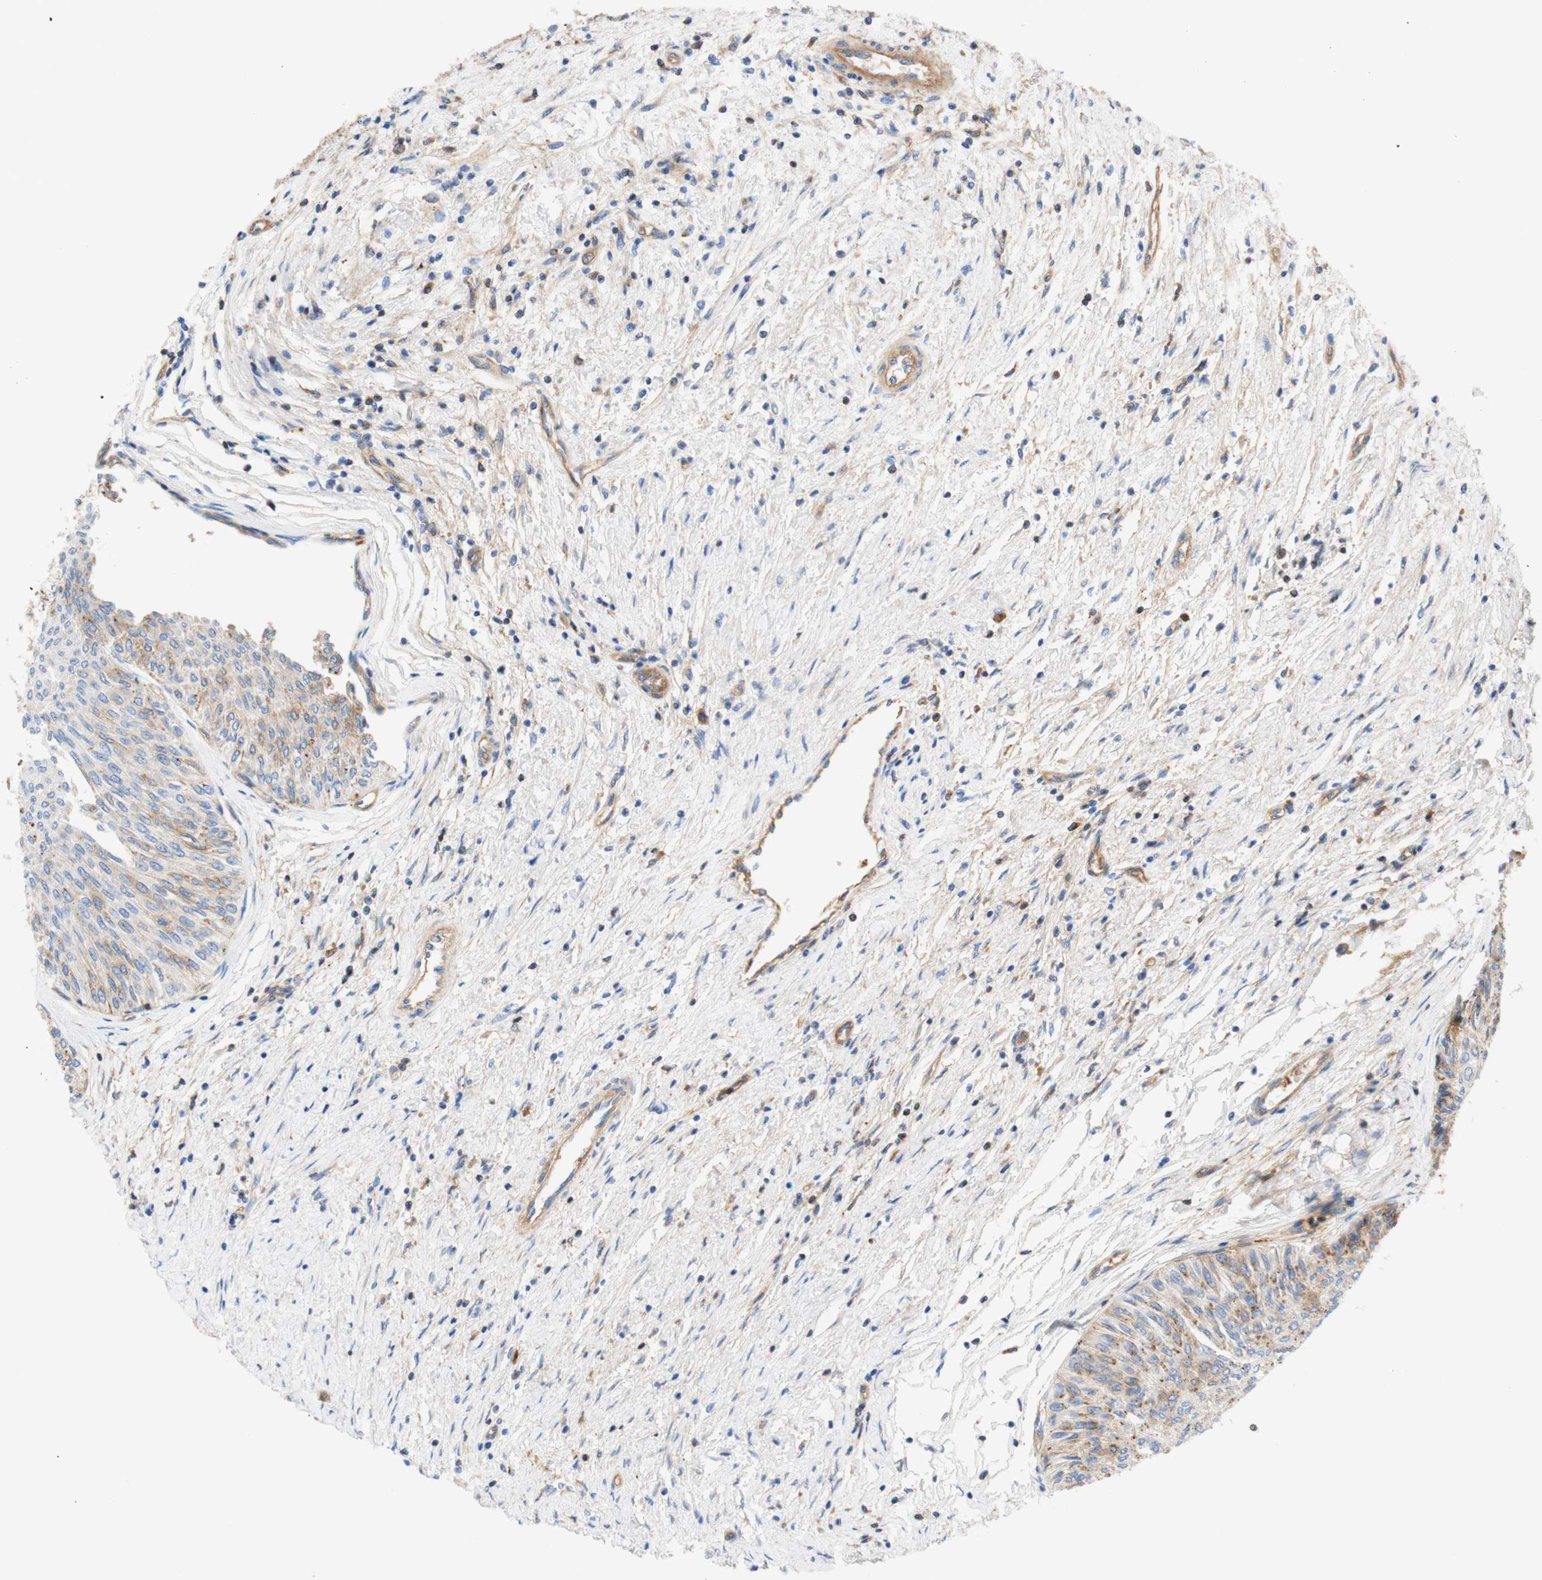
{"staining": {"intensity": "moderate", "quantity": "25%-75%", "location": "cytoplasmic/membranous"}, "tissue": "urothelial cancer", "cell_type": "Tumor cells", "image_type": "cancer", "snomed": [{"axis": "morphology", "description": "Urothelial carcinoma, Low grade"}, {"axis": "topography", "description": "Urinary bladder"}], "caption": "This is a photomicrograph of IHC staining of urothelial cancer, which shows moderate positivity in the cytoplasmic/membranous of tumor cells.", "gene": "STOM", "patient": {"sex": "male", "age": 78}}